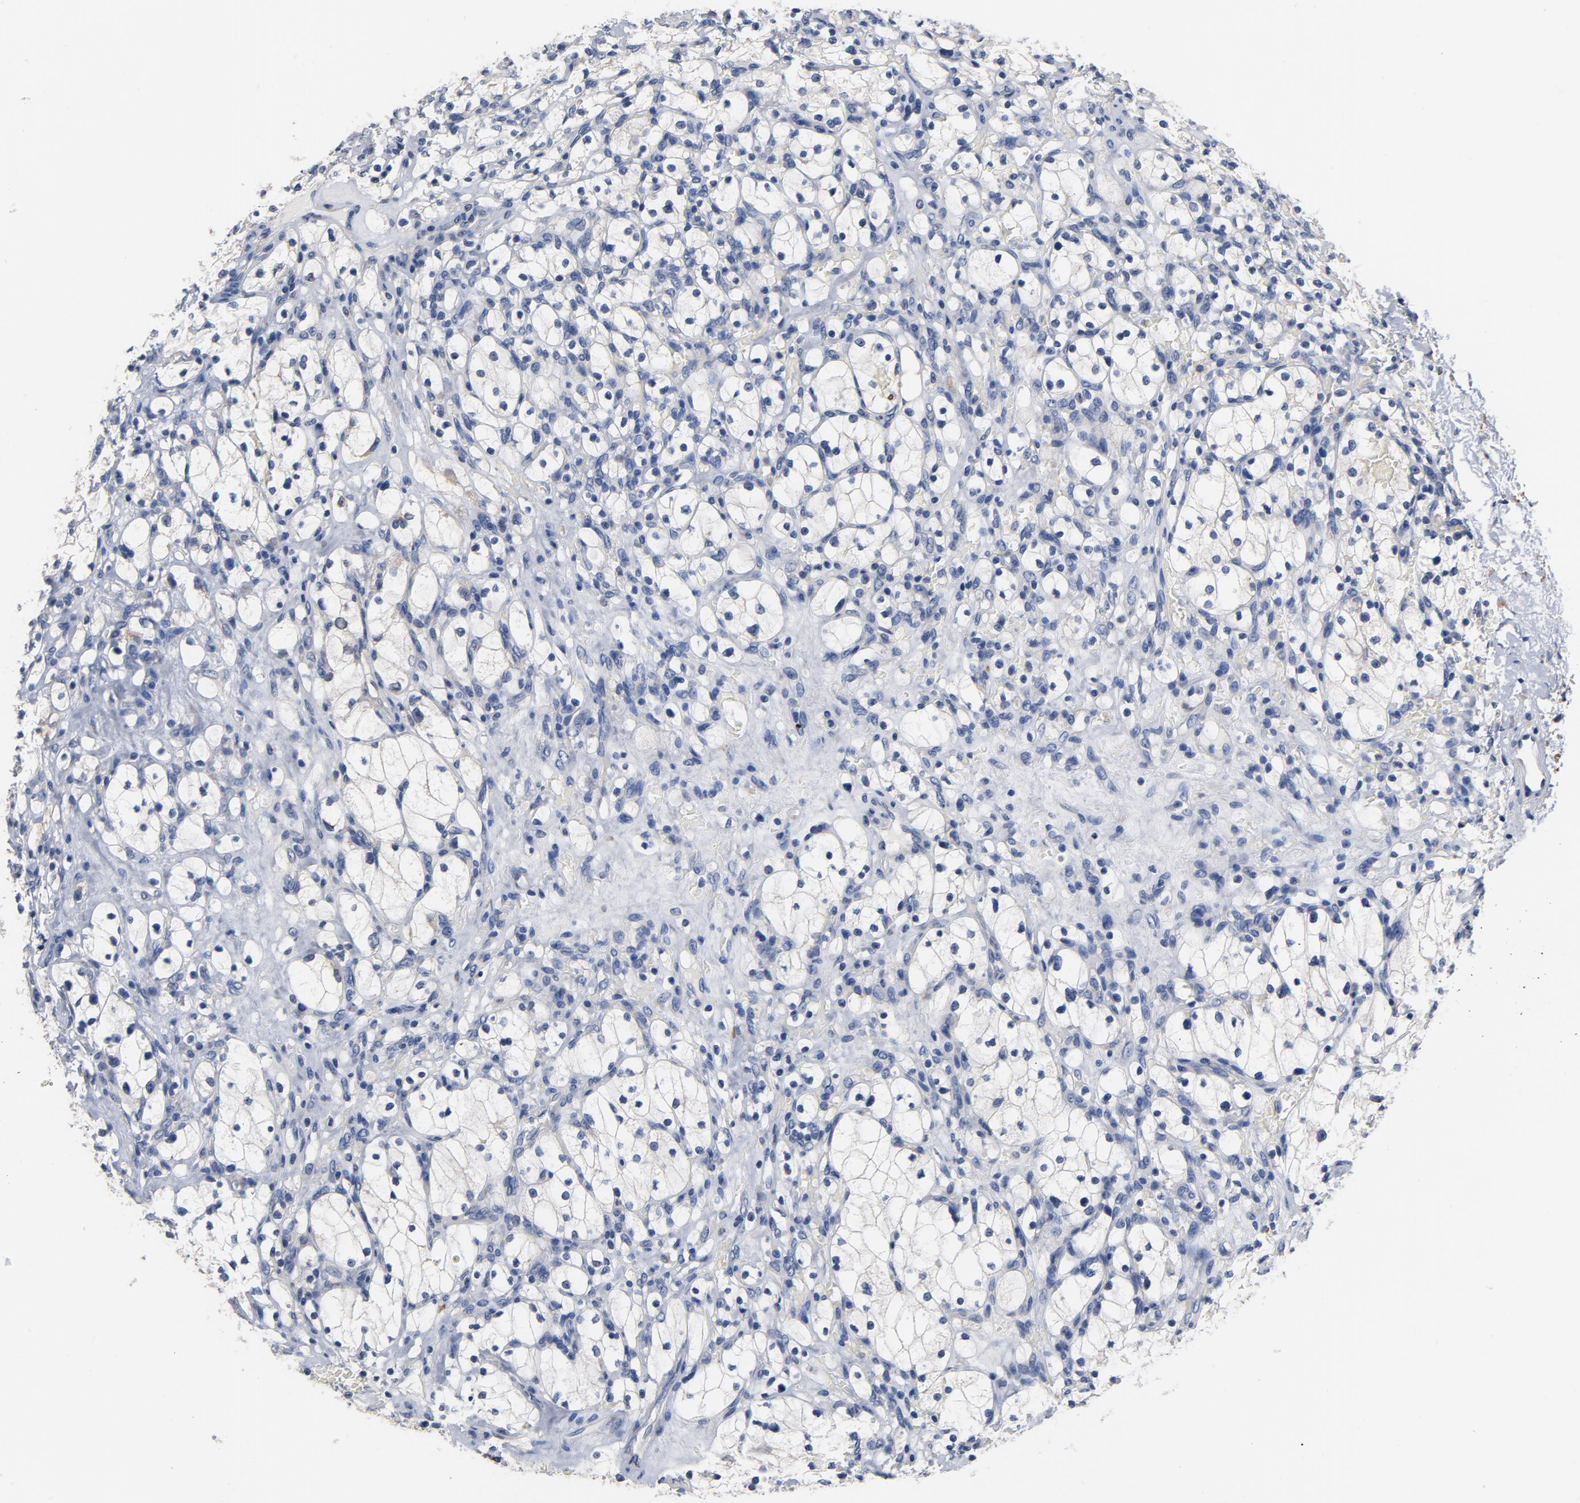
{"staining": {"intensity": "negative", "quantity": "none", "location": "none"}, "tissue": "renal cancer", "cell_type": "Tumor cells", "image_type": "cancer", "snomed": [{"axis": "morphology", "description": "Adenocarcinoma, NOS"}, {"axis": "topography", "description": "Kidney"}], "caption": "This is a image of immunohistochemistry (IHC) staining of renal cancer (adenocarcinoma), which shows no staining in tumor cells.", "gene": "TLR4", "patient": {"sex": "female", "age": 83}}